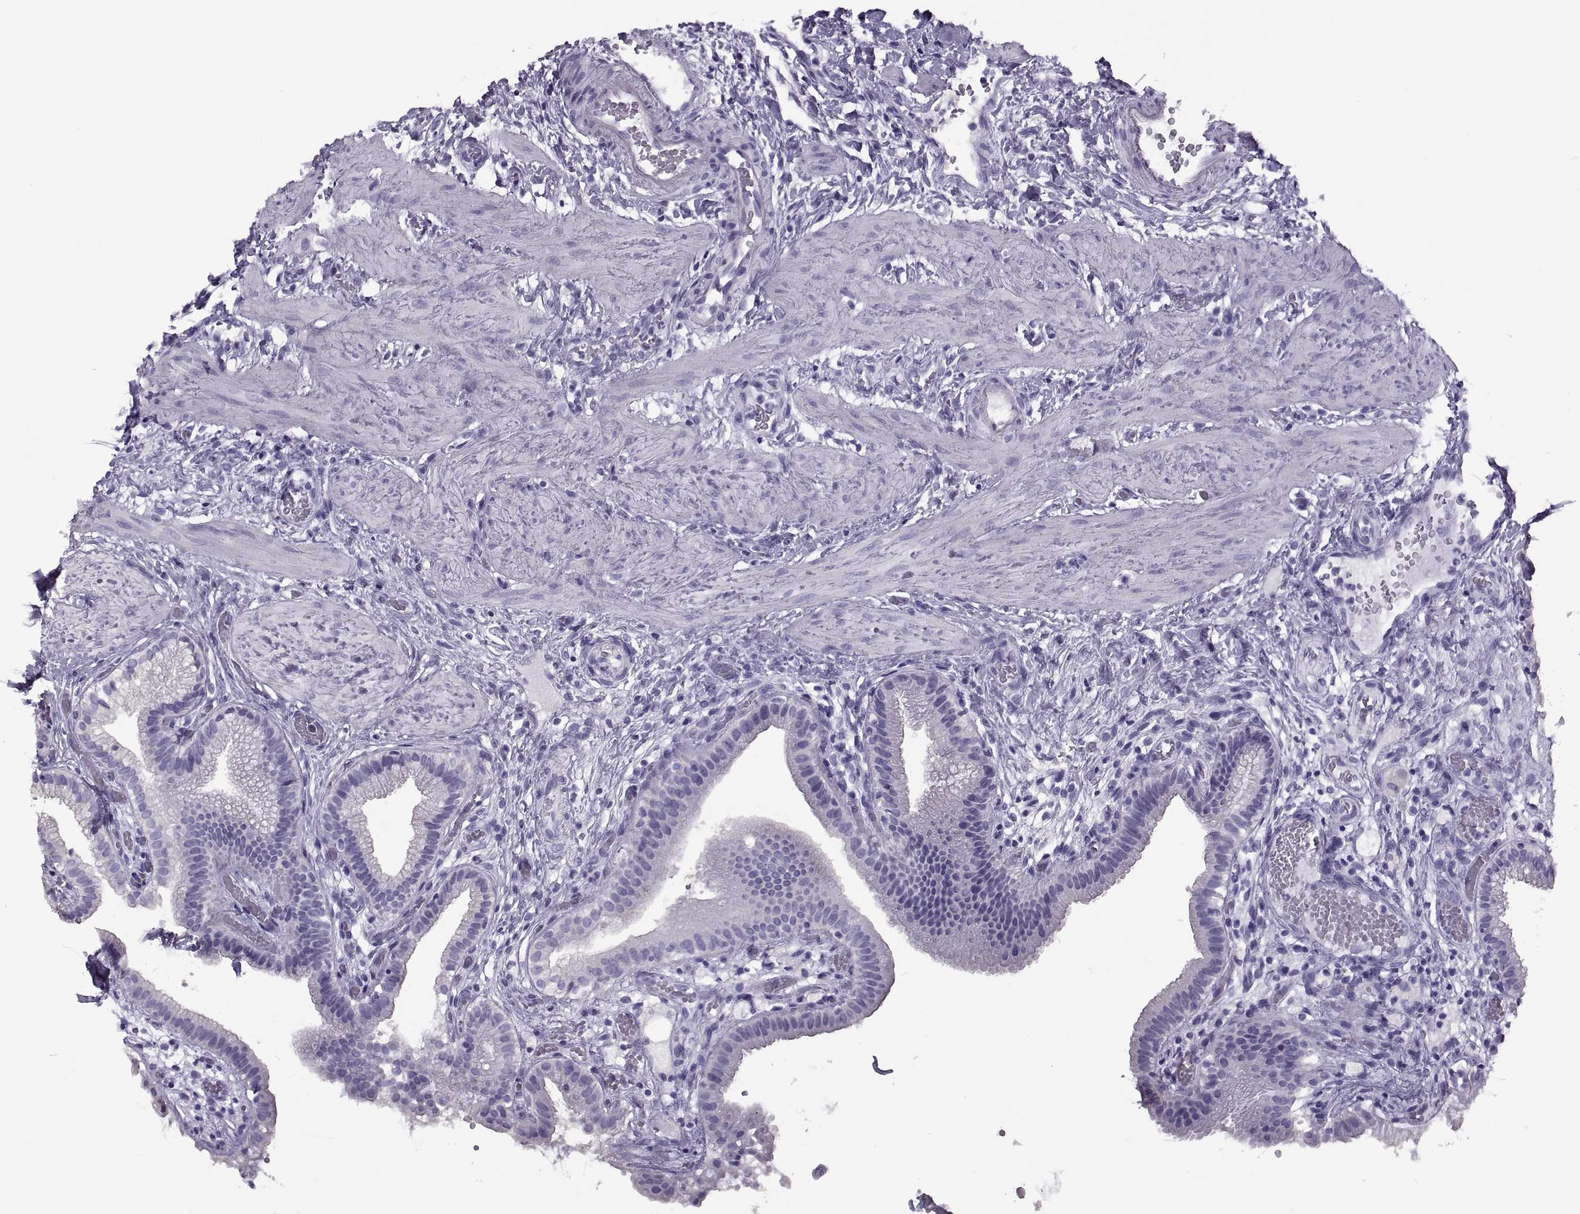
{"staining": {"intensity": "negative", "quantity": "none", "location": "none"}, "tissue": "gallbladder", "cell_type": "Glandular cells", "image_type": "normal", "snomed": [{"axis": "morphology", "description": "Normal tissue, NOS"}, {"axis": "topography", "description": "Gallbladder"}], "caption": "Immunohistochemical staining of unremarkable human gallbladder exhibits no significant staining in glandular cells. (Brightfield microscopy of DAB (3,3'-diaminobenzidine) immunohistochemistry (IHC) at high magnification).", "gene": "RLBP1", "patient": {"sex": "female", "age": 24}}